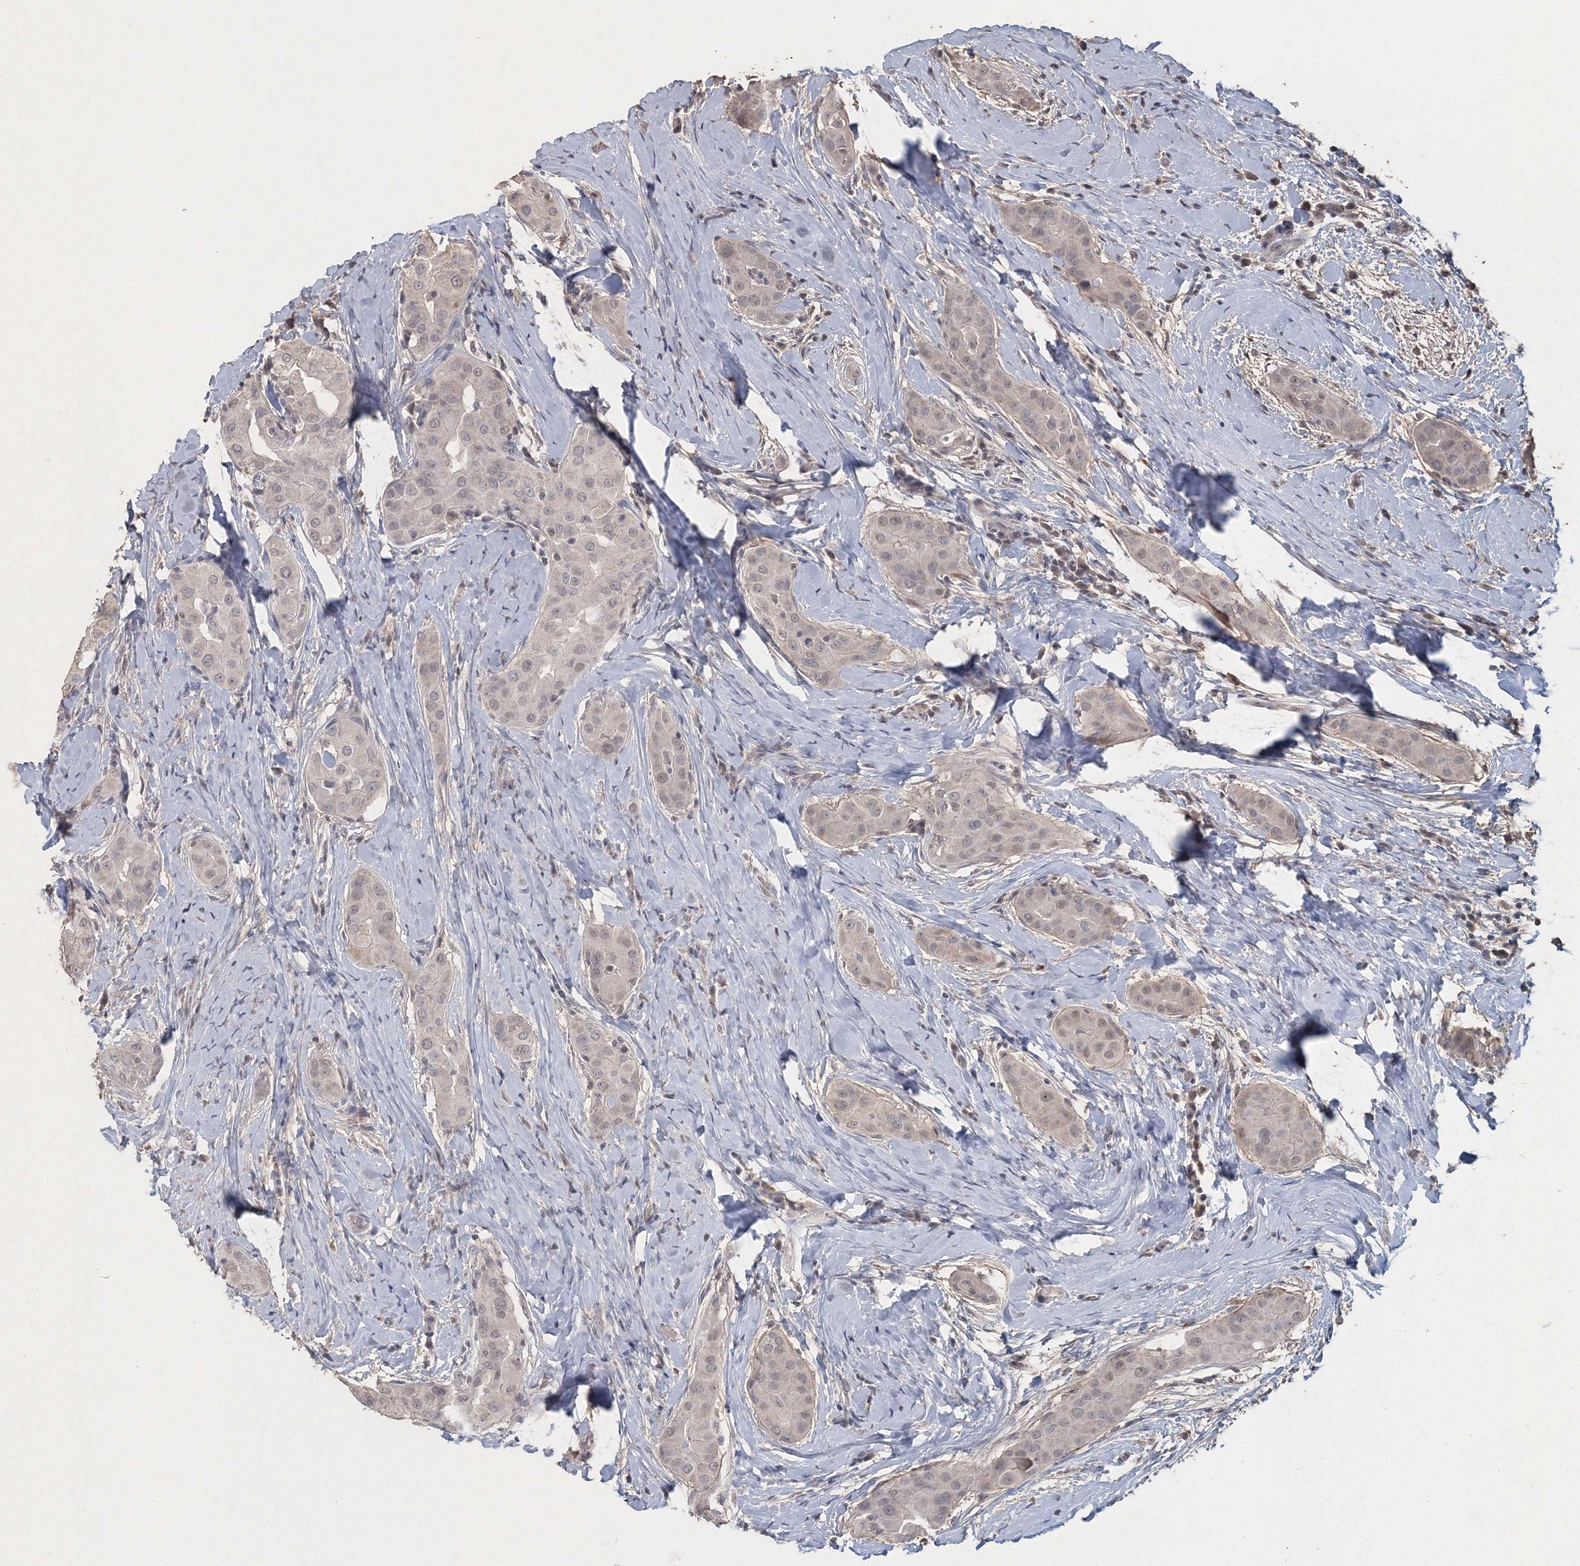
{"staining": {"intensity": "negative", "quantity": "none", "location": "none"}, "tissue": "thyroid cancer", "cell_type": "Tumor cells", "image_type": "cancer", "snomed": [{"axis": "morphology", "description": "Papillary adenocarcinoma, NOS"}, {"axis": "topography", "description": "Thyroid gland"}], "caption": "Immunohistochemistry of human thyroid cancer (papillary adenocarcinoma) shows no staining in tumor cells.", "gene": "UIMC1", "patient": {"sex": "male", "age": 33}}